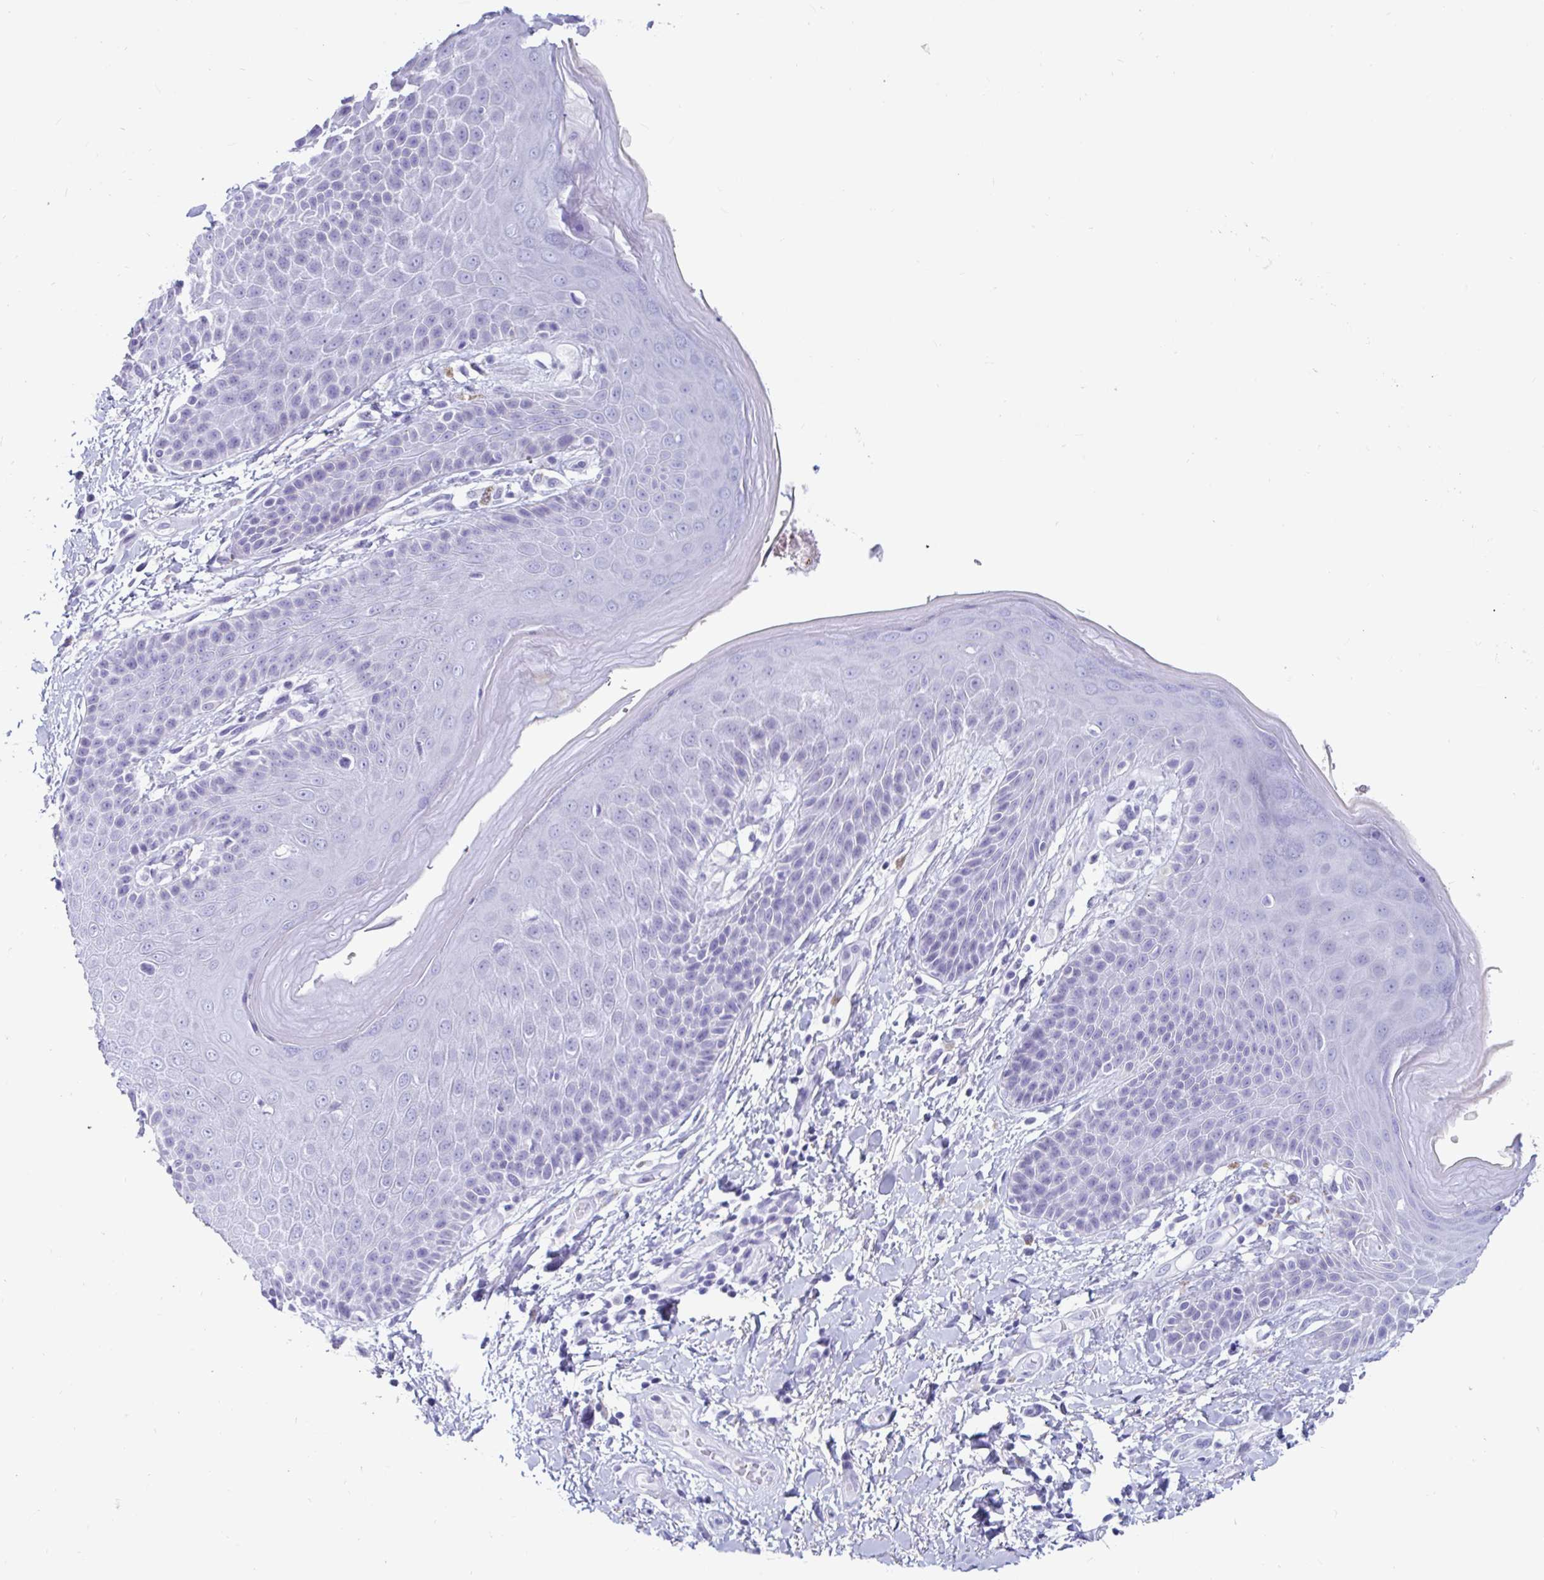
{"staining": {"intensity": "negative", "quantity": "none", "location": "none"}, "tissue": "skin", "cell_type": "Epidermal cells", "image_type": "normal", "snomed": [{"axis": "morphology", "description": "Normal tissue, NOS"}, {"axis": "topography", "description": "Anal"}, {"axis": "topography", "description": "Peripheral nerve tissue"}], "caption": "Skin stained for a protein using immunohistochemistry shows no expression epidermal cells.", "gene": "GKN2", "patient": {"sex": "male", "age": 51}}